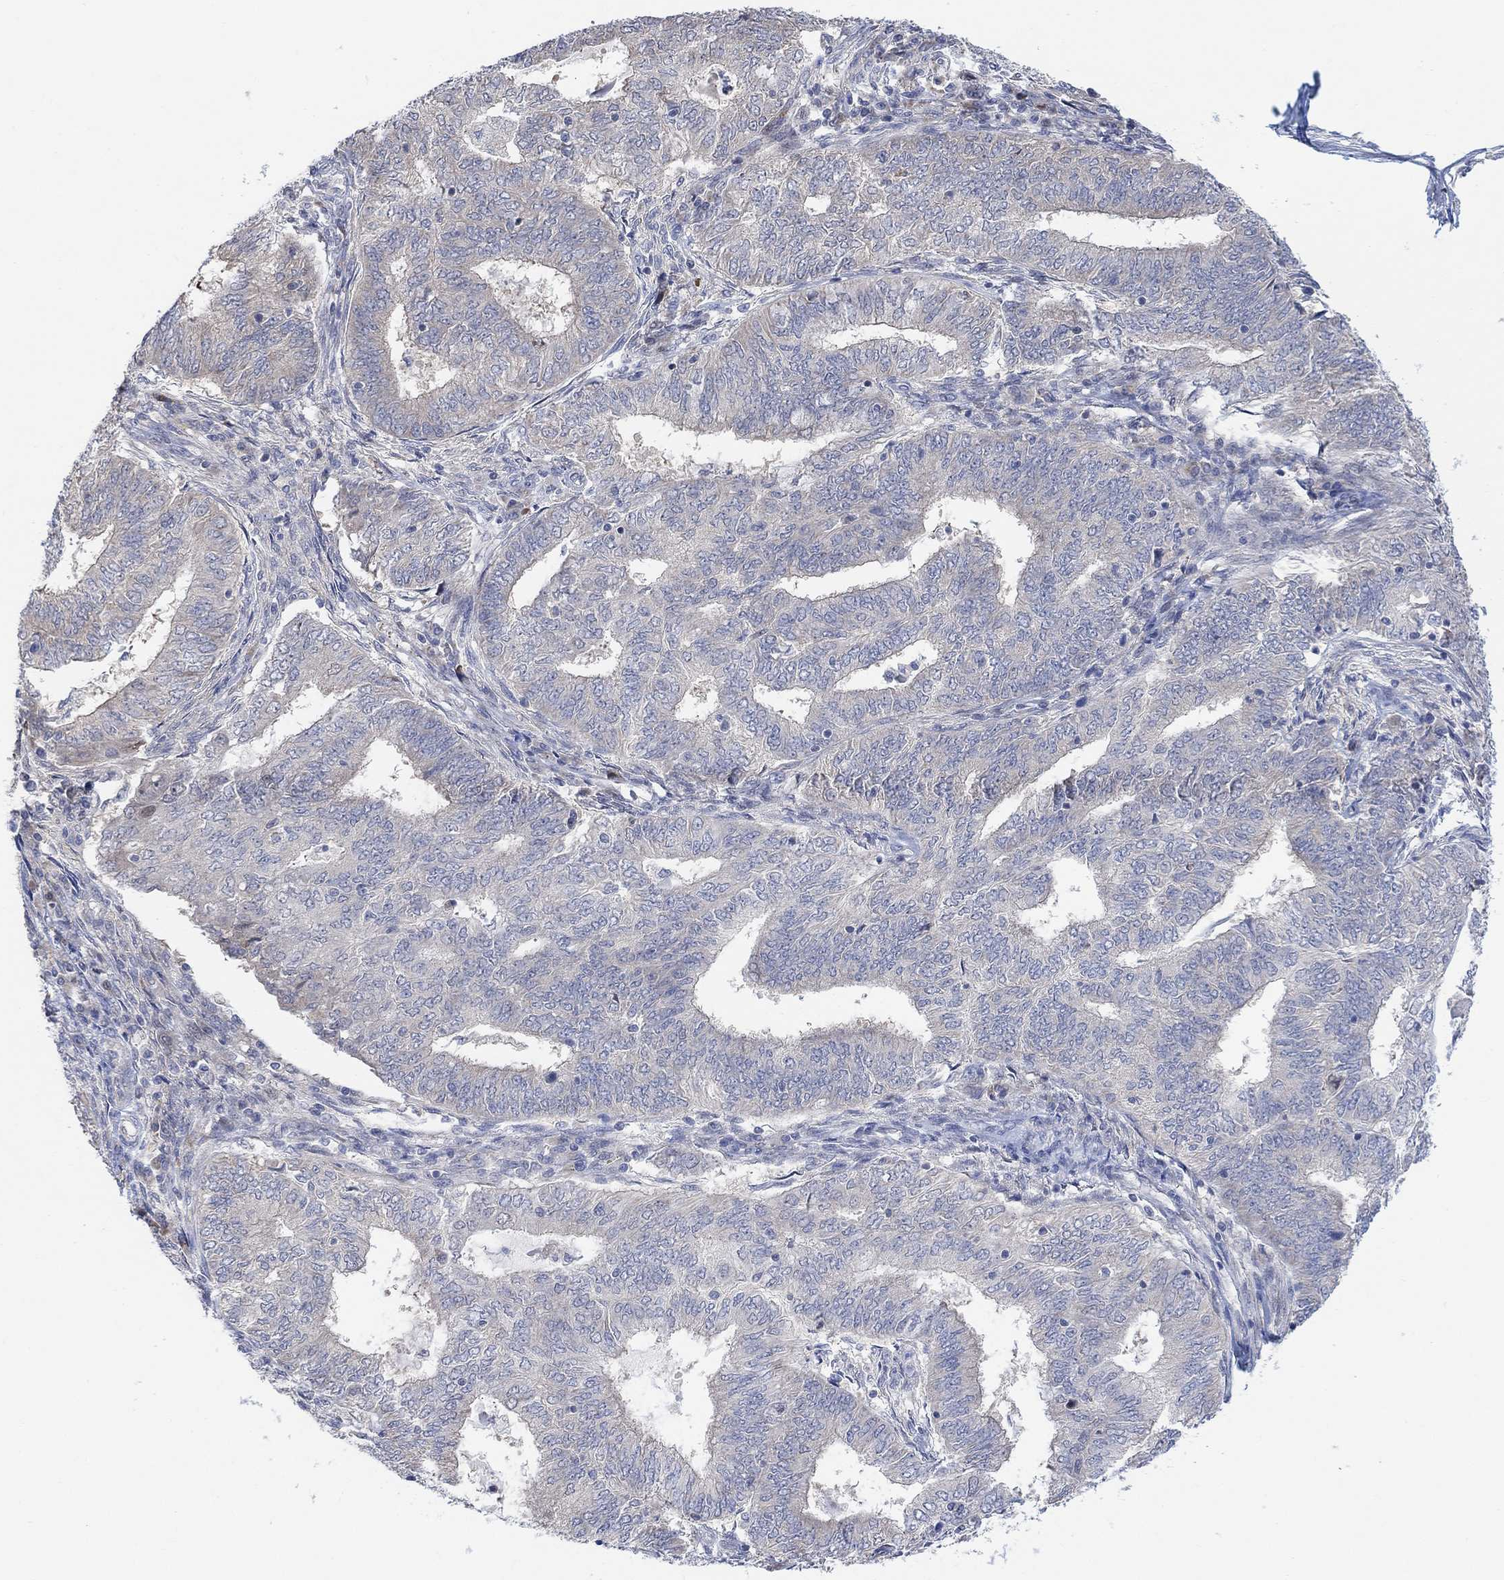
{"staining": {"intensity": "negative", "quantity": "none", "location": "none"}, "tissue": "endometrial cancer", "cell_type": "Tumor cells", "image_type": "cancer", "snomed": [{"axis": "morphology", "description": "Adenocarcinoma, NOS"}, {"axis": "topography", "description": "Endometrium"}], "caption": "Adenocarcinoma (endometrial) stained for a protein using immunohistochemistry demonstrates no expression tumor cells.", "gene": "CNTF", "patient": {"sex": "female", "age": 62}}